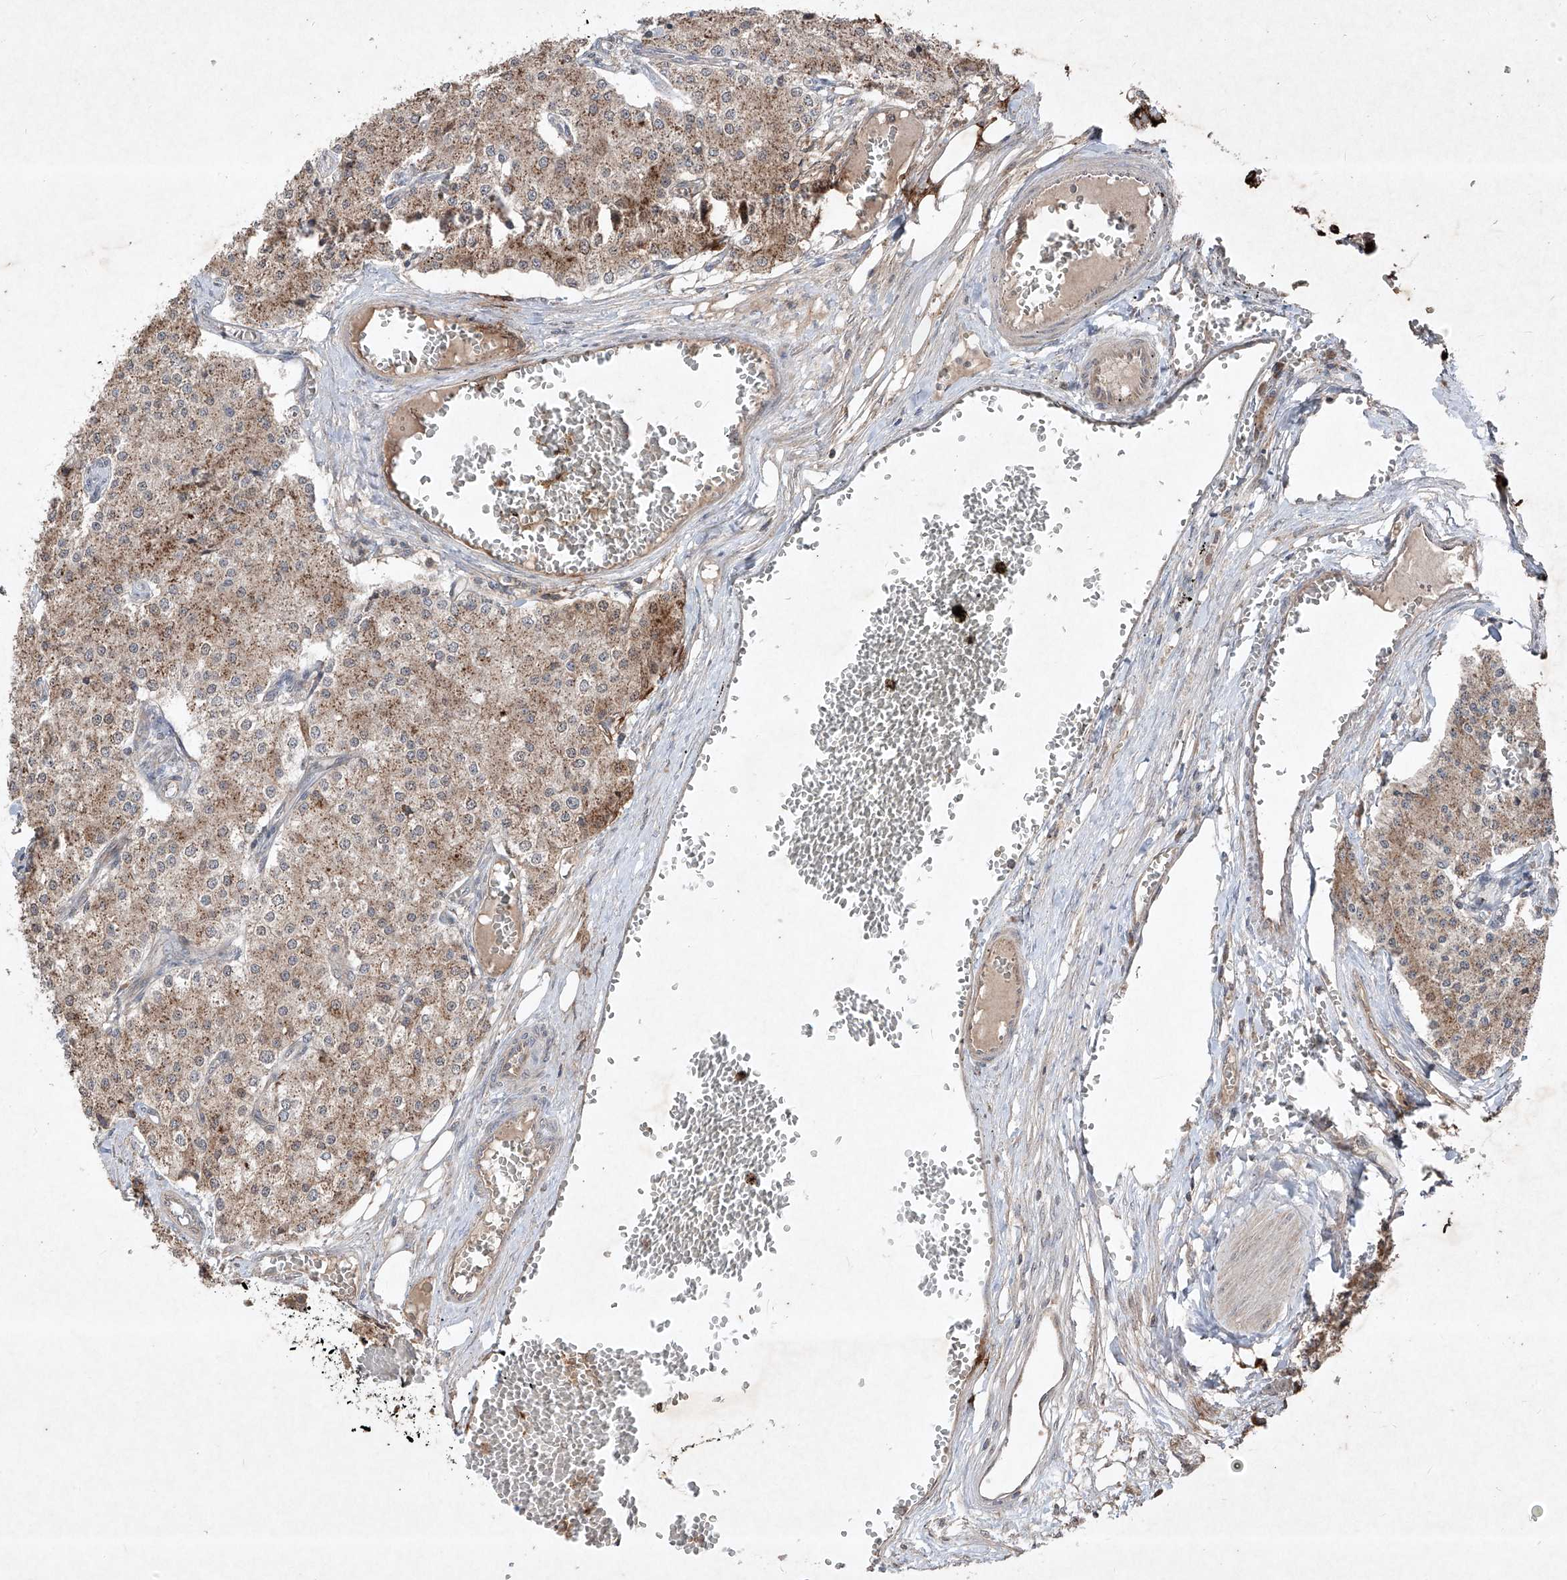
{"staining": {"intensity": "moderate", "quantity": ">75%", "location": "cytoplasmic/membranous"}, "tissue": "carcinoid", "cell_type": "Tumor cells", "image_type": "cancer", "snomed": [{"axis": "morphology", "description": "Carcinoid, malignant, NOS"}, {"axis": "topography", "description": "Colon"}], "caption": "Immunohistochemistry (IHC) (DAB (3,3'-diaminobenzidine)) staining of human carcinoid displays moderate cytoplasmic/membranous protein staining in approximately >75% of tumor cells. (DAB = brown stain, brightfield microscopy at high magnification).", "gene": "ABCD3", "patient": {"sex": "female", "age": 52}}